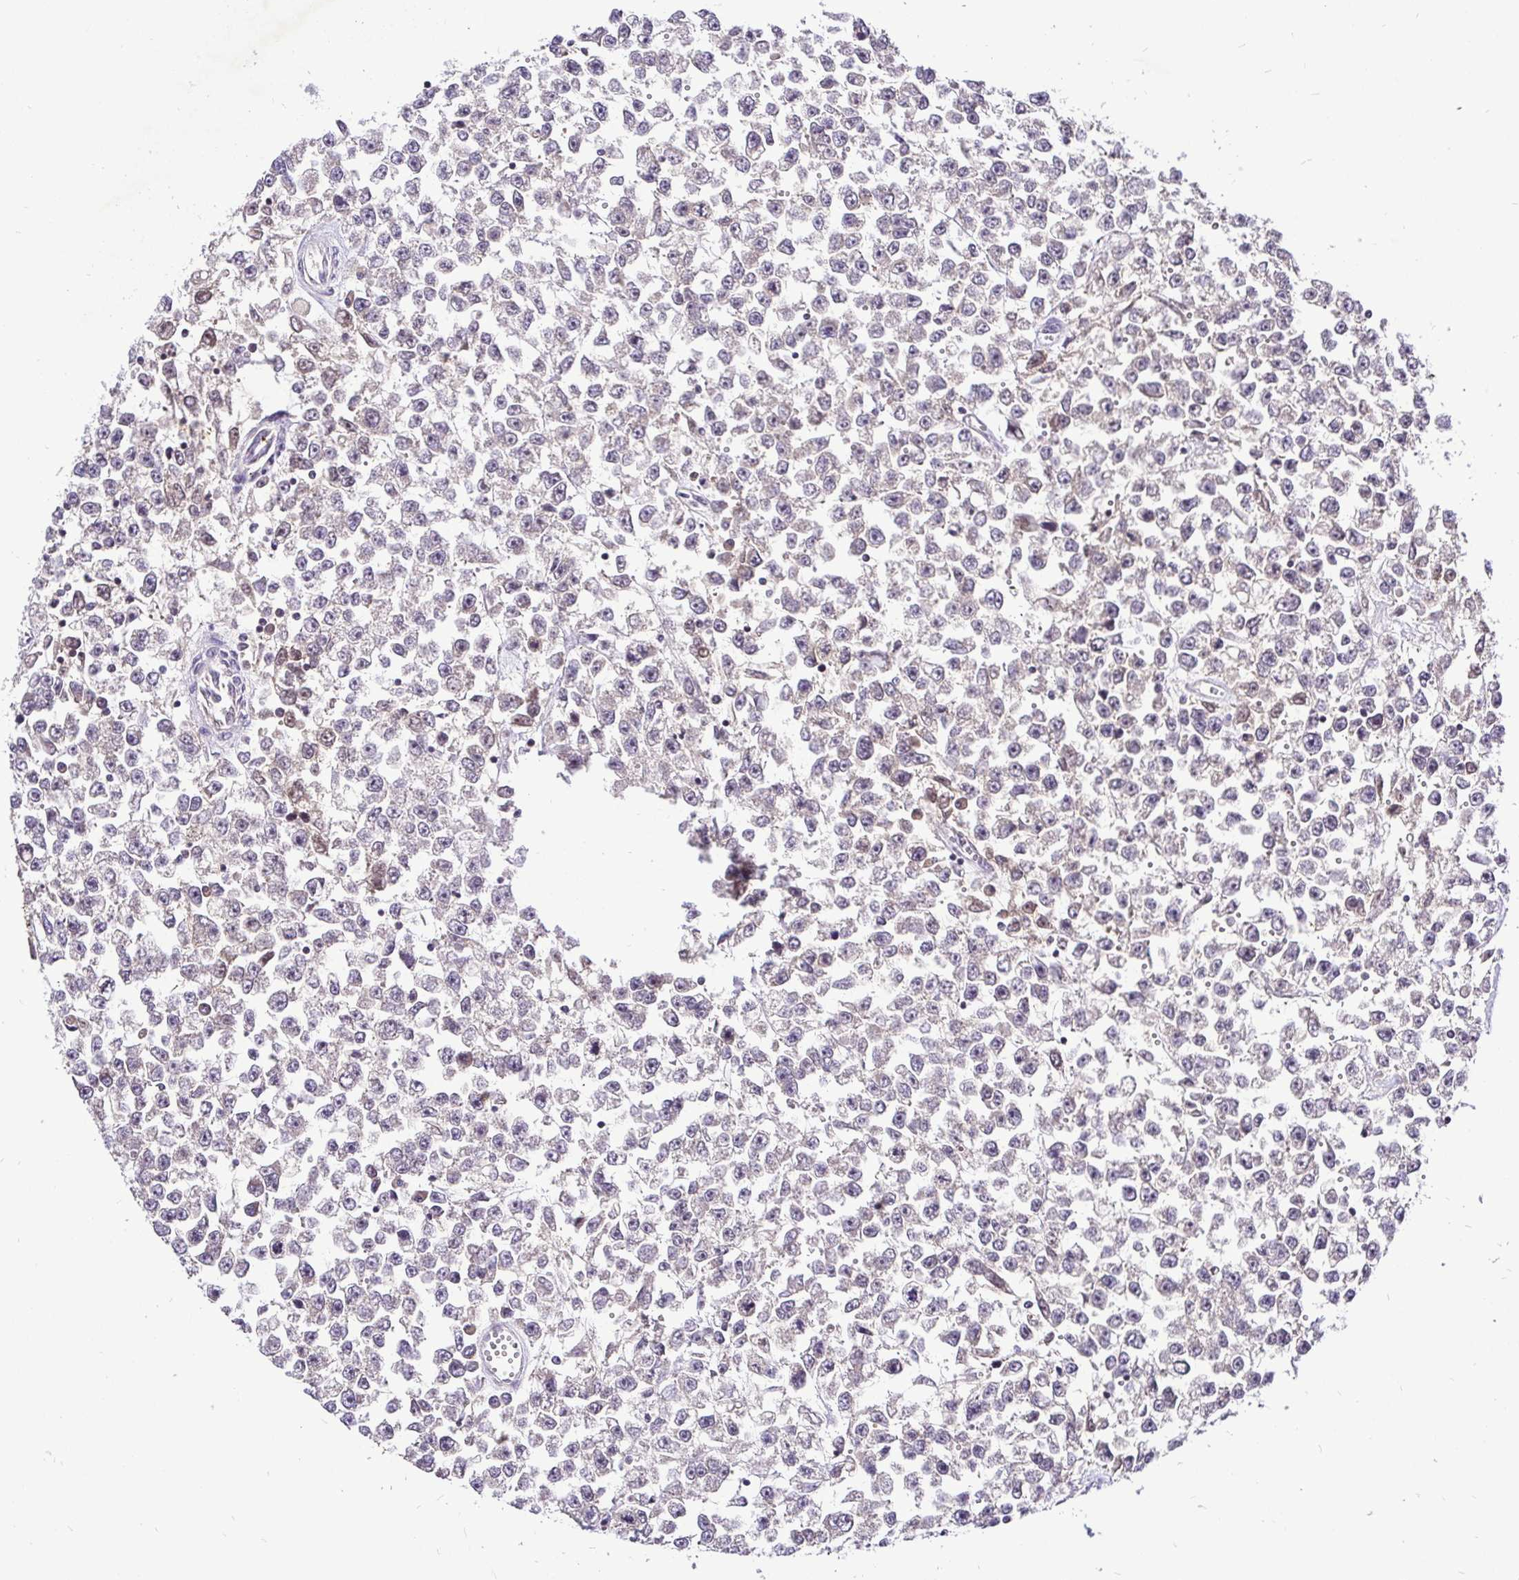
{"staining": {"intensity": "weak", "quantity": "25%-75%", "location": "cytoplasmic/membranous"}, "tissue": "testis cancer", "cell_type": "Tumor cells", "image_type": "cancer", "snomed": [{"axis": "morphology", "description": "Seminoma, NOS"}, {"axis": "topography", "description": "Testis"}], "caption": "This photomicrograph demonstrates immunohistochemistry (IHC) staining of testis cancer, with low weak cytoplasmic/membranous positivity in approximately 25%-75% of tumor cells.", "gene": "UBE2M", "patient": {"sex": "male", "age": 34}}